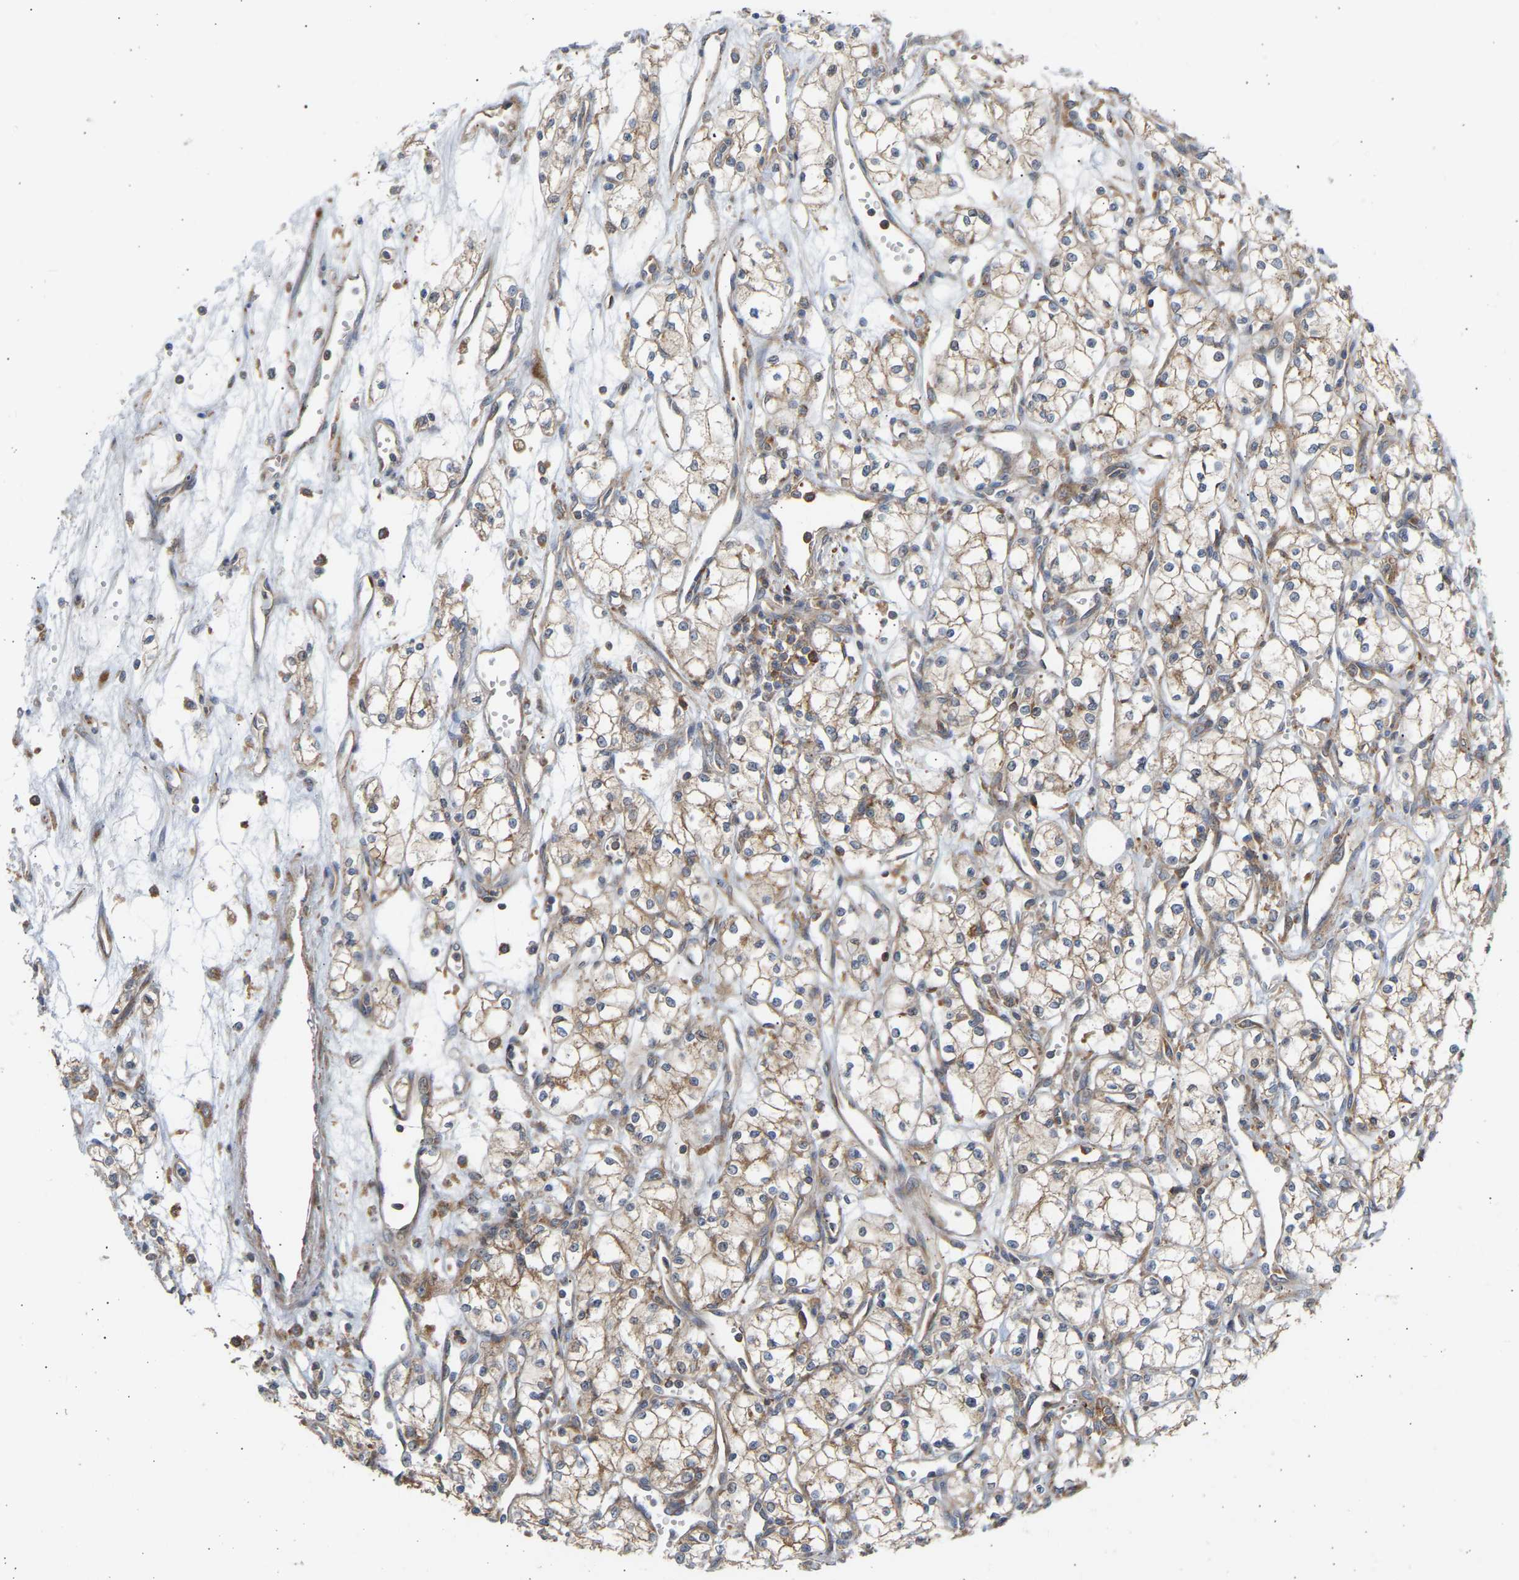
{"staining": {"intensity": "moderate", "quantity": ">75%", "location": "cytoplasmic/membranous"}, "tissue": "renal cancer", "cell_type": "Tumor cells", "image_type": "cancer", "snomed": [{"axis": "morphology", "description": "Adenocarcinoma, NOS"}, {"axis": "topography", "description": "Kidney"}], "caption": "Immunohistochemistry (IHC) histopathology image of human renal adenocarcinoma stained for a protein (brown), which displays medium levels of moderate cytoplasmic/membranous positivity in about >75% of tumor cells.", "gene": "GCN1", "patient": {"sex": "male", "age": 59}}